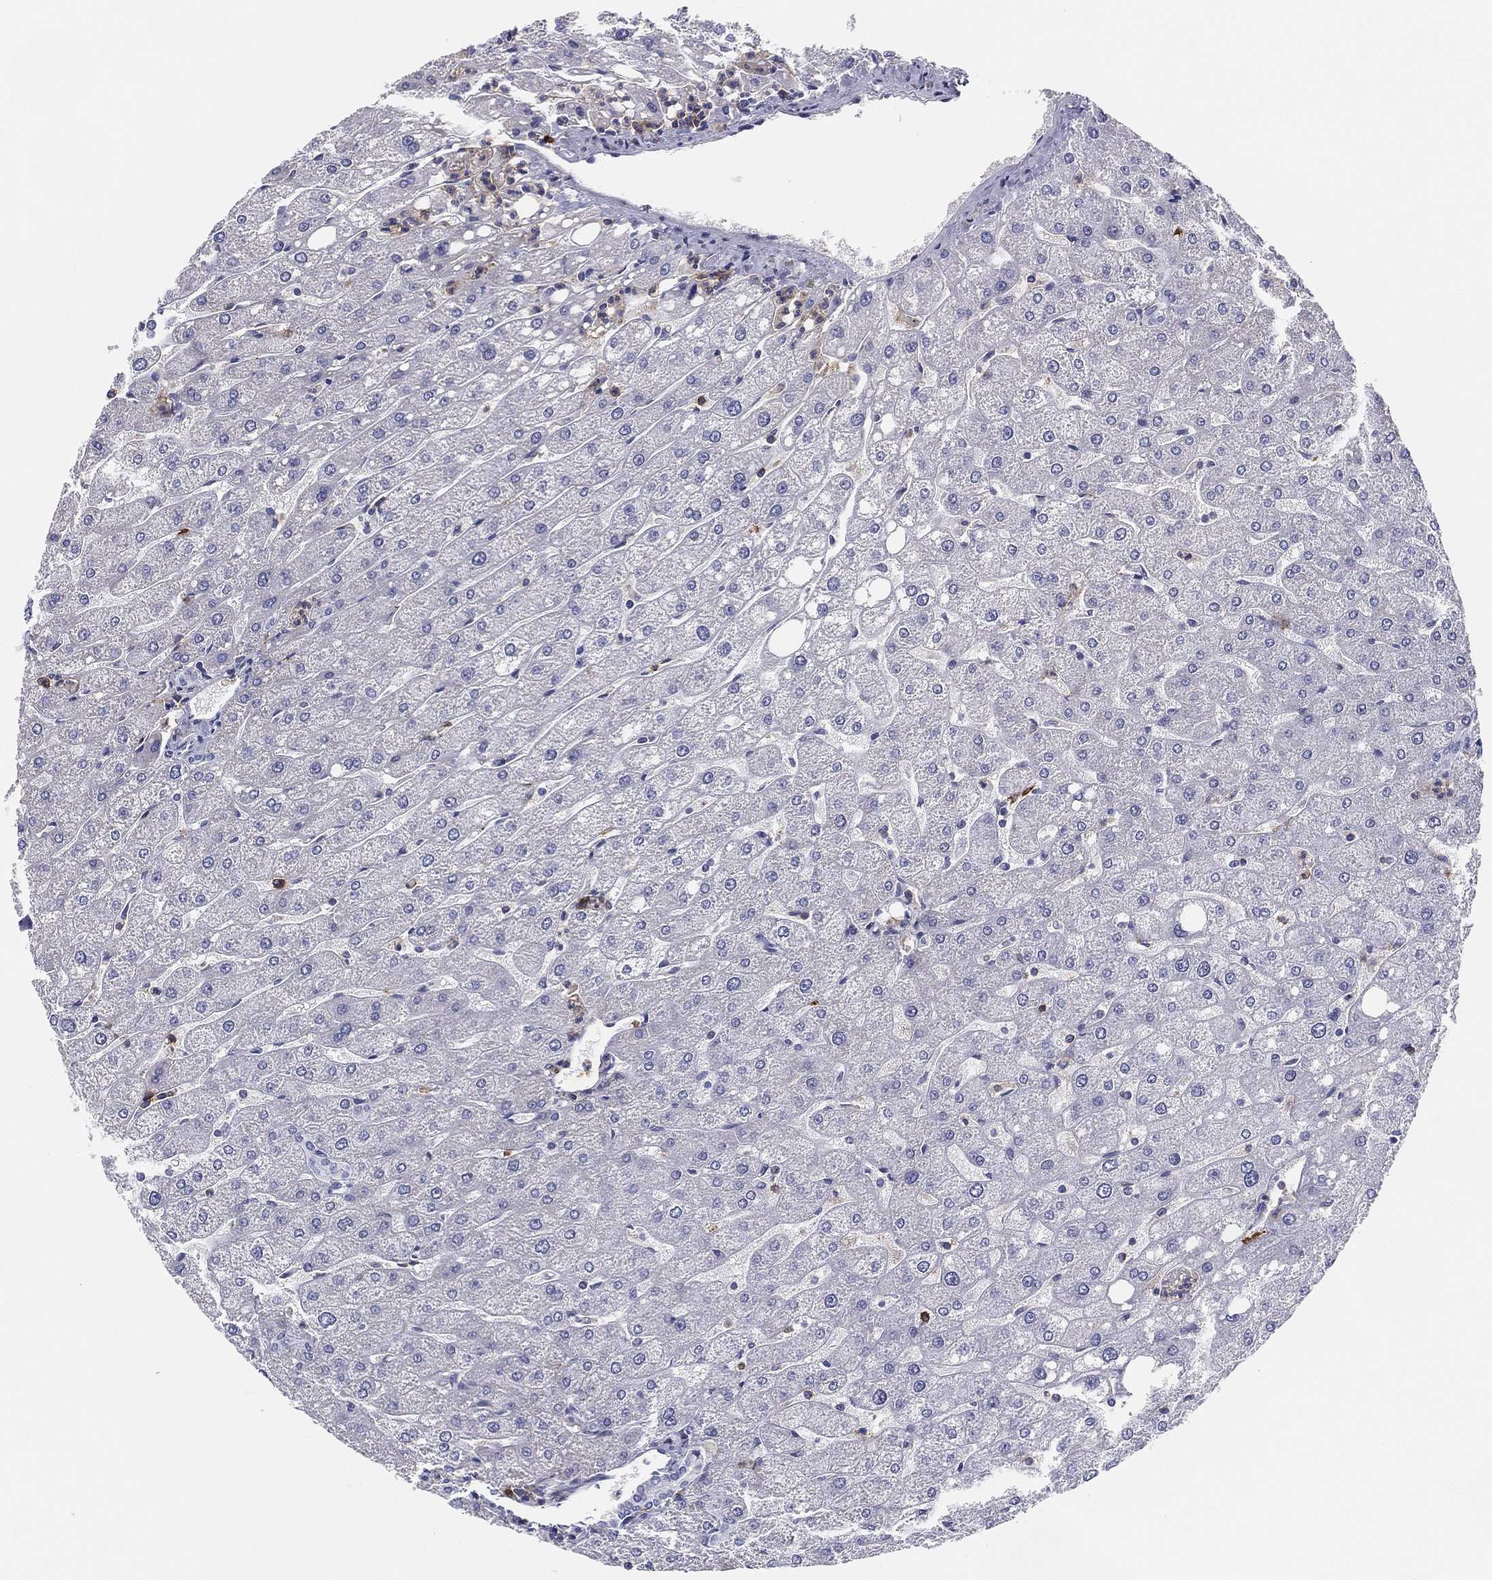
{"staining": {"intensity": "negative", "quantity": "none", "location": "none"}, "tissue": "liver", "cell_type": "Cholangiocytes", "image_type": "normal", "snomed": [{"axis": "morphology", "description": "Normal tissue, NOS"}, {"axis": "topography", "description": "Liver"}], "caption": "A micrograph of liver stained for a protein exhibits no brown staining in cholangiocytes.", "gene": "SELPLG", "patient": {"sex": "male", "age": 67}}